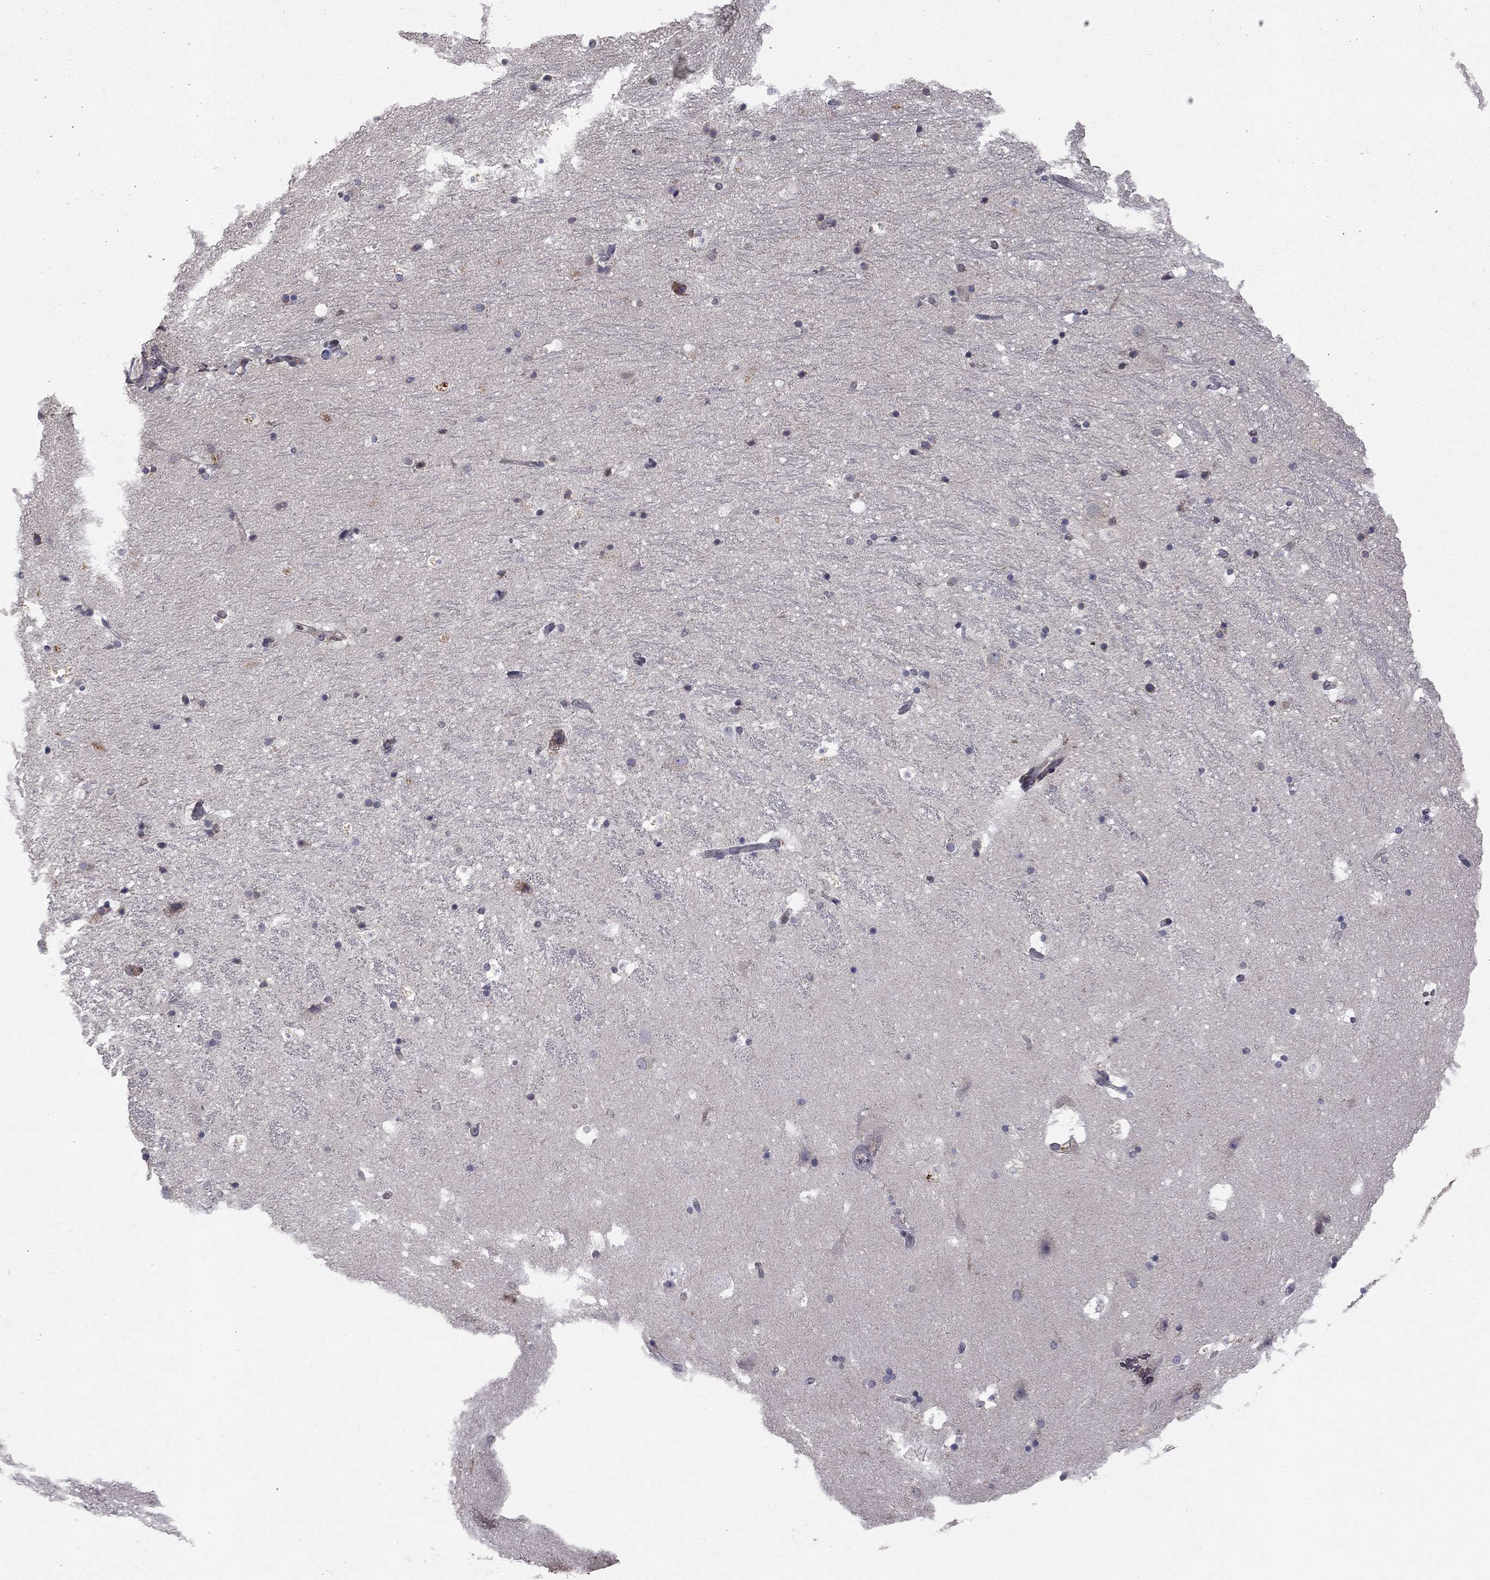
{"staining": {"intensity": "negative", "quantity": "none", "location": "none"}, "tissue": "hippocampus", "cell_type": "Glial cells", "image_type": "normal", "snomed": [{"axis": "morphology", "description": "Normal tissue, NOS"}, {"axis": "topography", "description": "Hippocampus"}], "caption": "A high-resolution photomicrograph shows immunohistochemistry staining of unremarkable hippocampus, which reveals no significant expression in glial cells.", "gene": "YIF1A", "patient": {"sex": "male", "age": 51}}